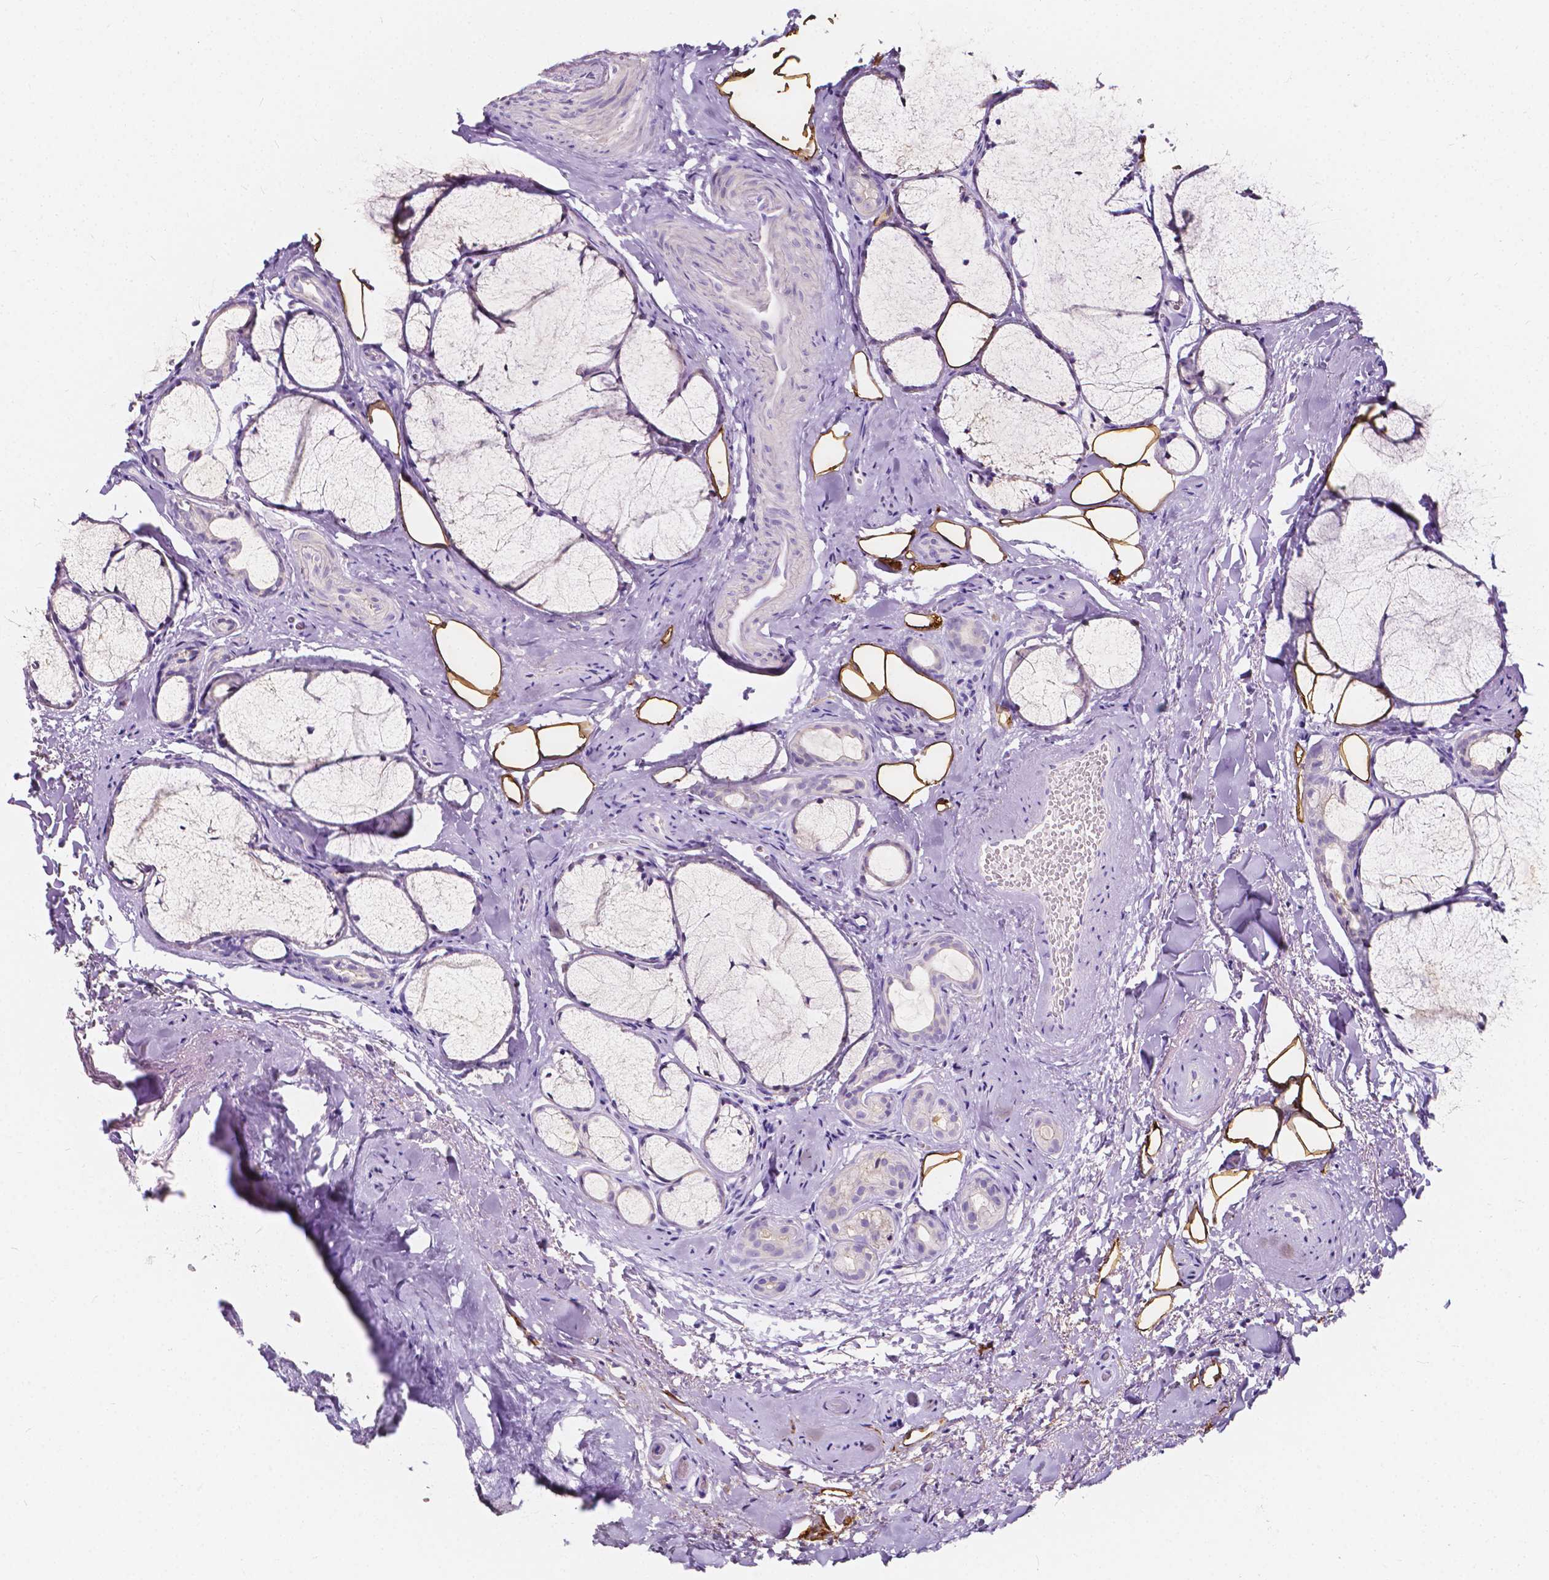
{"staining": {"intensity": "negative", "quantity": "none", "location": "none"}, "tissue": "head and neck cancer", "cell_type": "Tumor cells", "image_type": "cancer", "snomed": [{"axis": "morphology", "description": "Adenocarcinoma, NOS"}, {"axis": "topography", "description": "Head-Neck"}], "caption": "Photomicrograph shows no significant protein expression in tumor cells of head and neck cancer (adenocarcinoma).", "gene": "CLSTN2", "patient": {"sex": "male", "age": 66}}